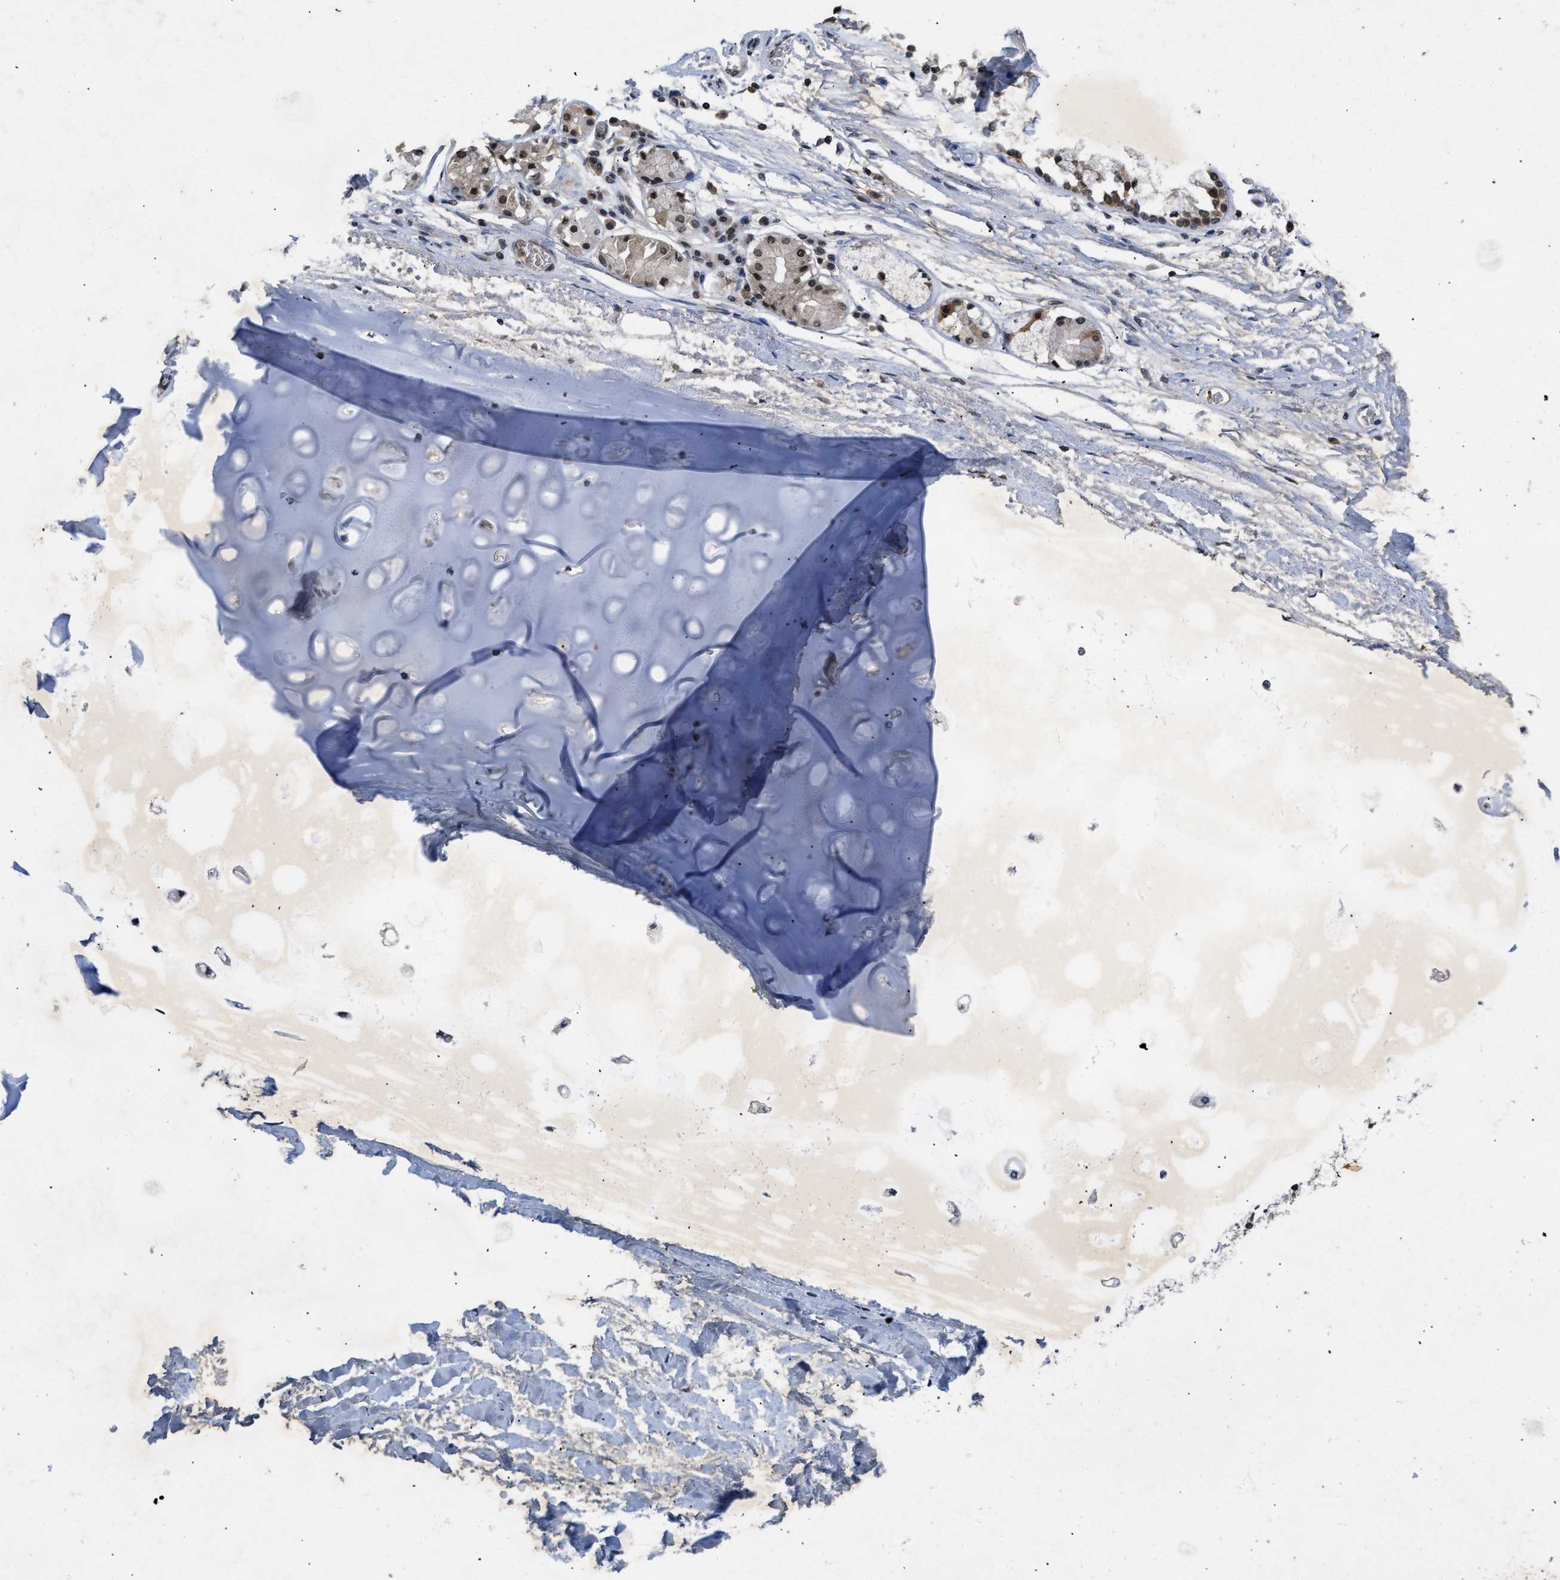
{"staining": {"intensity": "weak", "quantity": ">75%", "location": "nuclear"}, "tissue": "adipose tissue", "cell_type": "Adipocytes", "image_type": "normal", "snomed": [{"axis": "morphology", "description": "Normal tissue, NOS"}, {"axis": "topography", "description": "Cartilage tissue"}, {"axis": "topography", "description": "Lung"}], "caption": "This histopathology image exhibits immunohistochemistry staining of unremarkable human adipose tissue, with low weak nuclear expression in approximately >75% of adipocytes.", "gene": "ZNF346", "patient": {"sex": "female", "age": 77}}